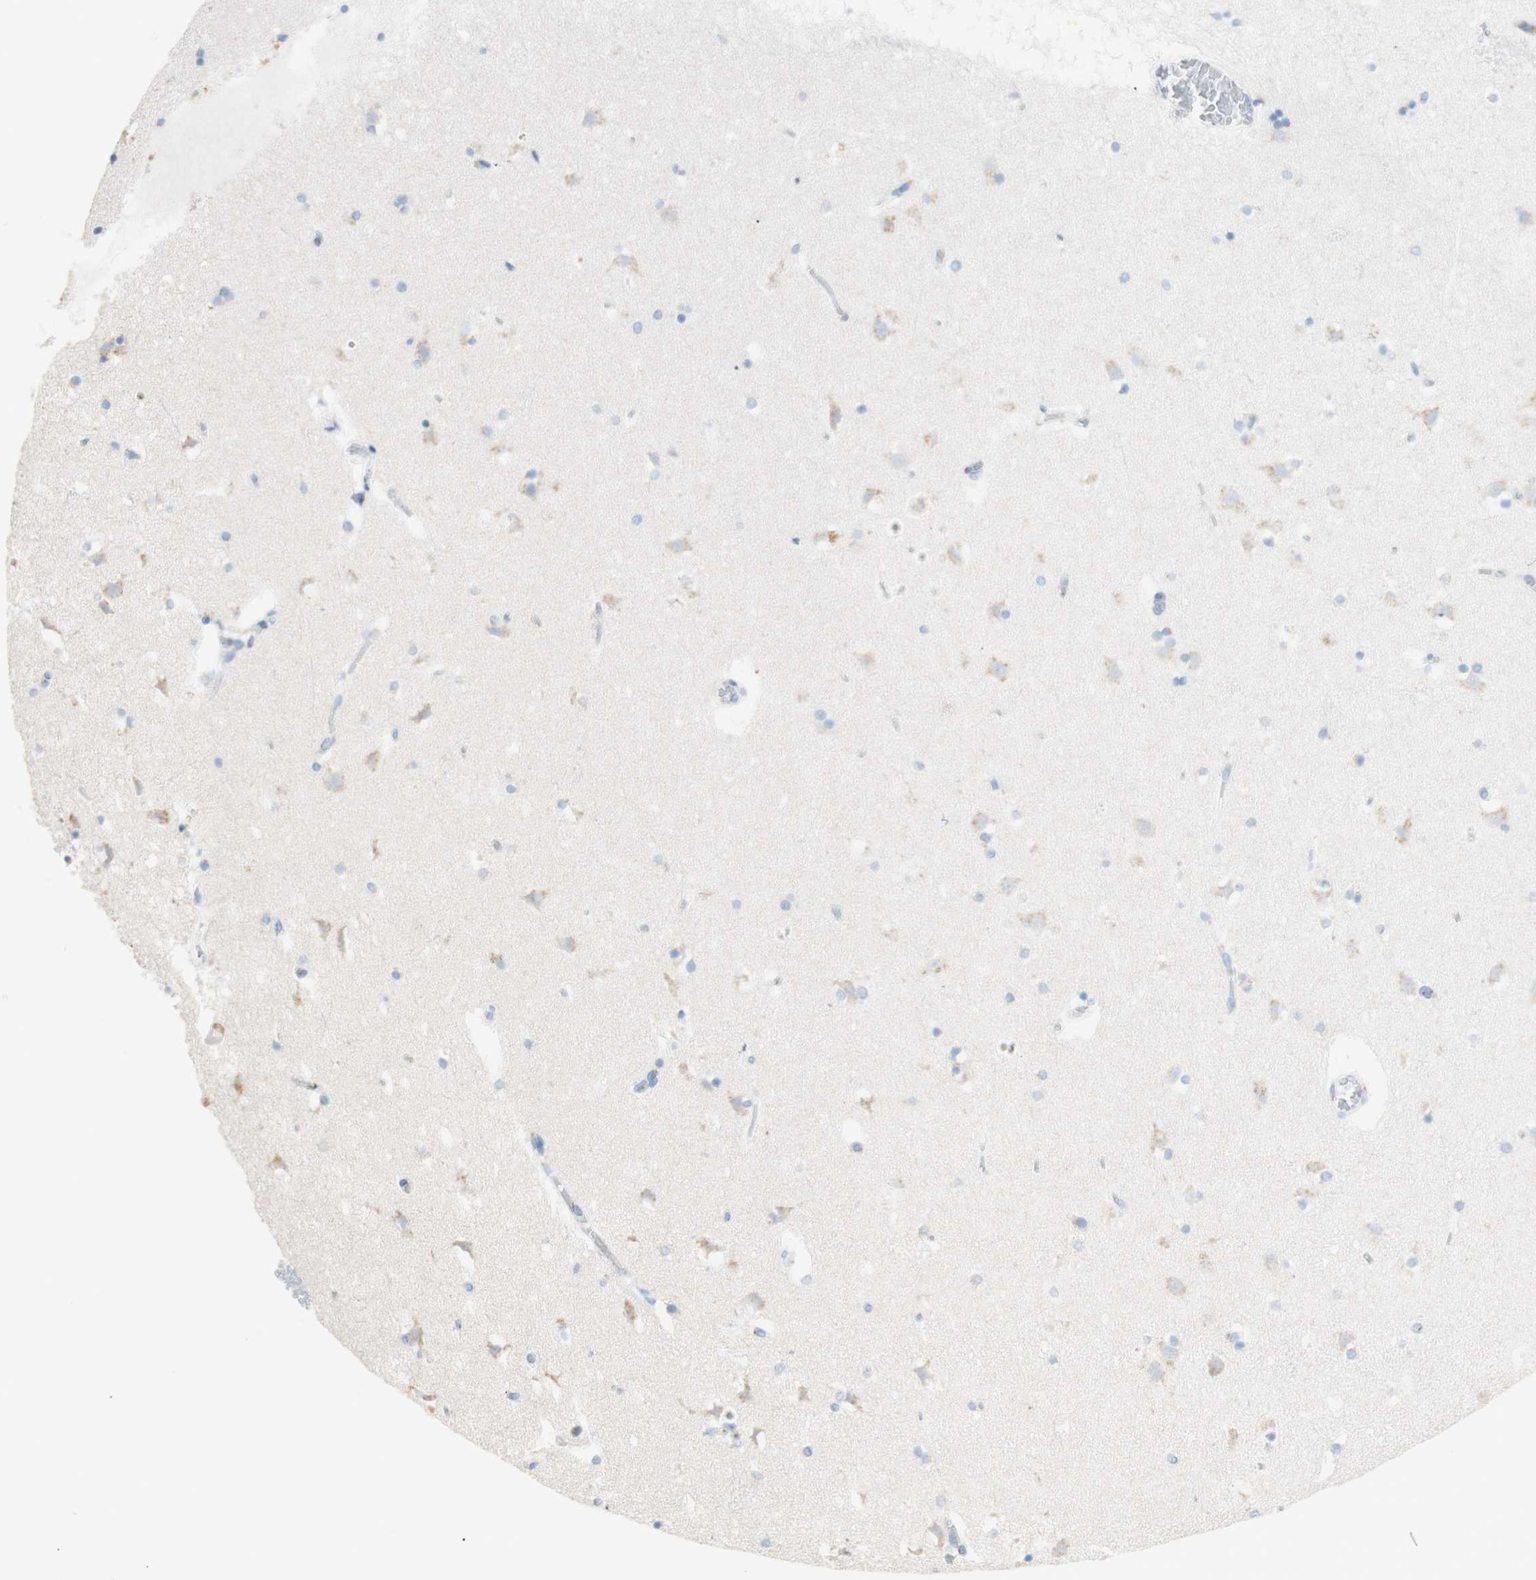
{"staining": {"intensity": "negative", "quantity": "none", "location": "none"}, "tissue": "caudate", "cell_type": "Glial cells", "image_type": "normal", "snomed": [{"axis": "morphology", "description": "Normal tissue, NOS"}, {"axis": "topography", "description": "Lateral ventricle wall"}], "caption": "This image is of benign caudate stained with immunohistochemistry to label a protein in brown with the nuclei are counter-stained blue. There is no staining in glial cells.", "gene": "MANEA", "patient": {"sex": "male", "age": 45}}